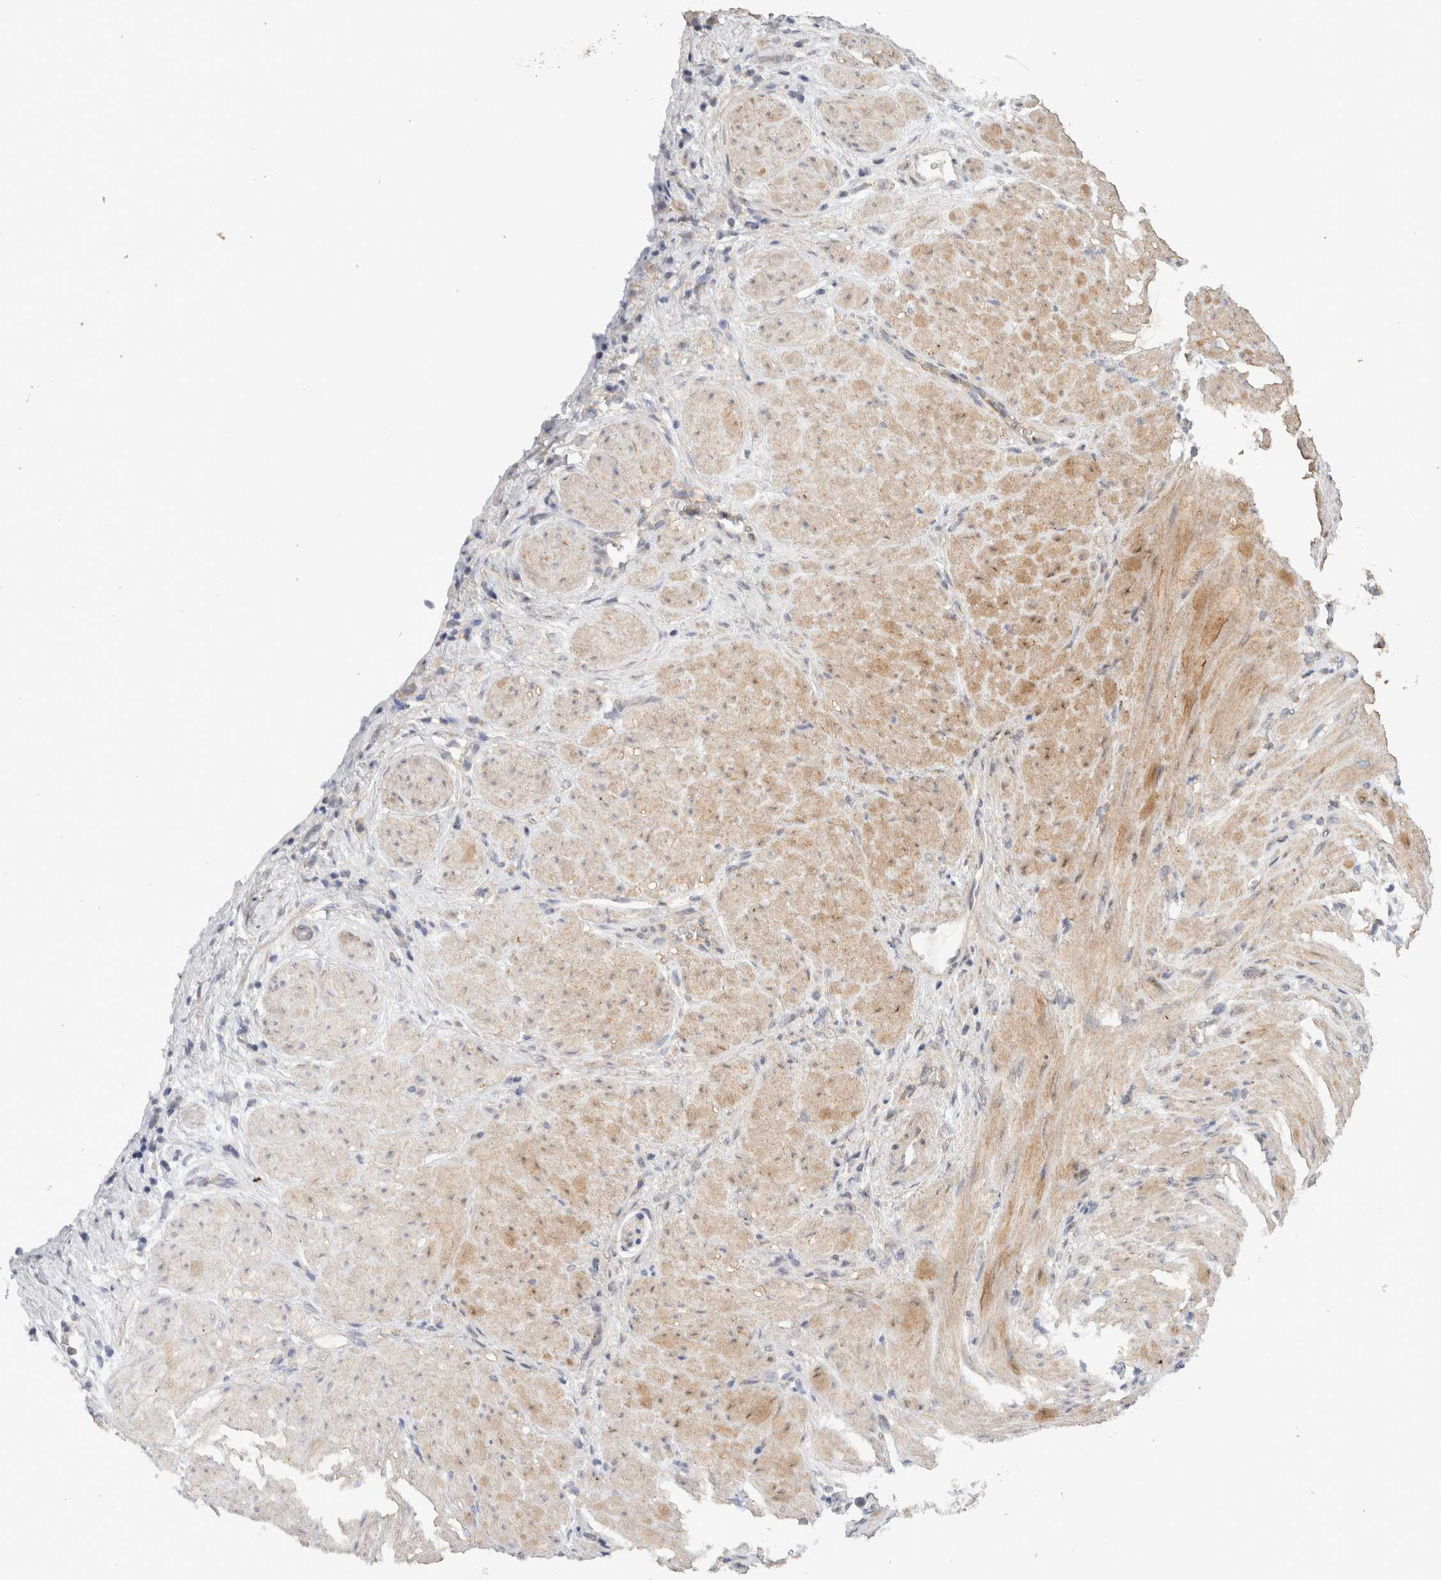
{"staining": {"intensity": "negative", "quantity": "none", "location": "none"}, "tissue": "stomach cancer", "cell_type": "Tumor cells", "image_type": "cancer", "snomed": [{"axis": "morphology", "description": "Adenocarcinoma, NOS"}, {"axis": "topography", "description": "Stomach"}], "caption": "Immunohistochemistry (IHC) photomicrograph of adenocarcinoma (stomach) stained for a protein (brown), which reveals no positivity in tumor cells.", "gene": "CX3CL1", "patient": {"sex": "male", "age": 82}}